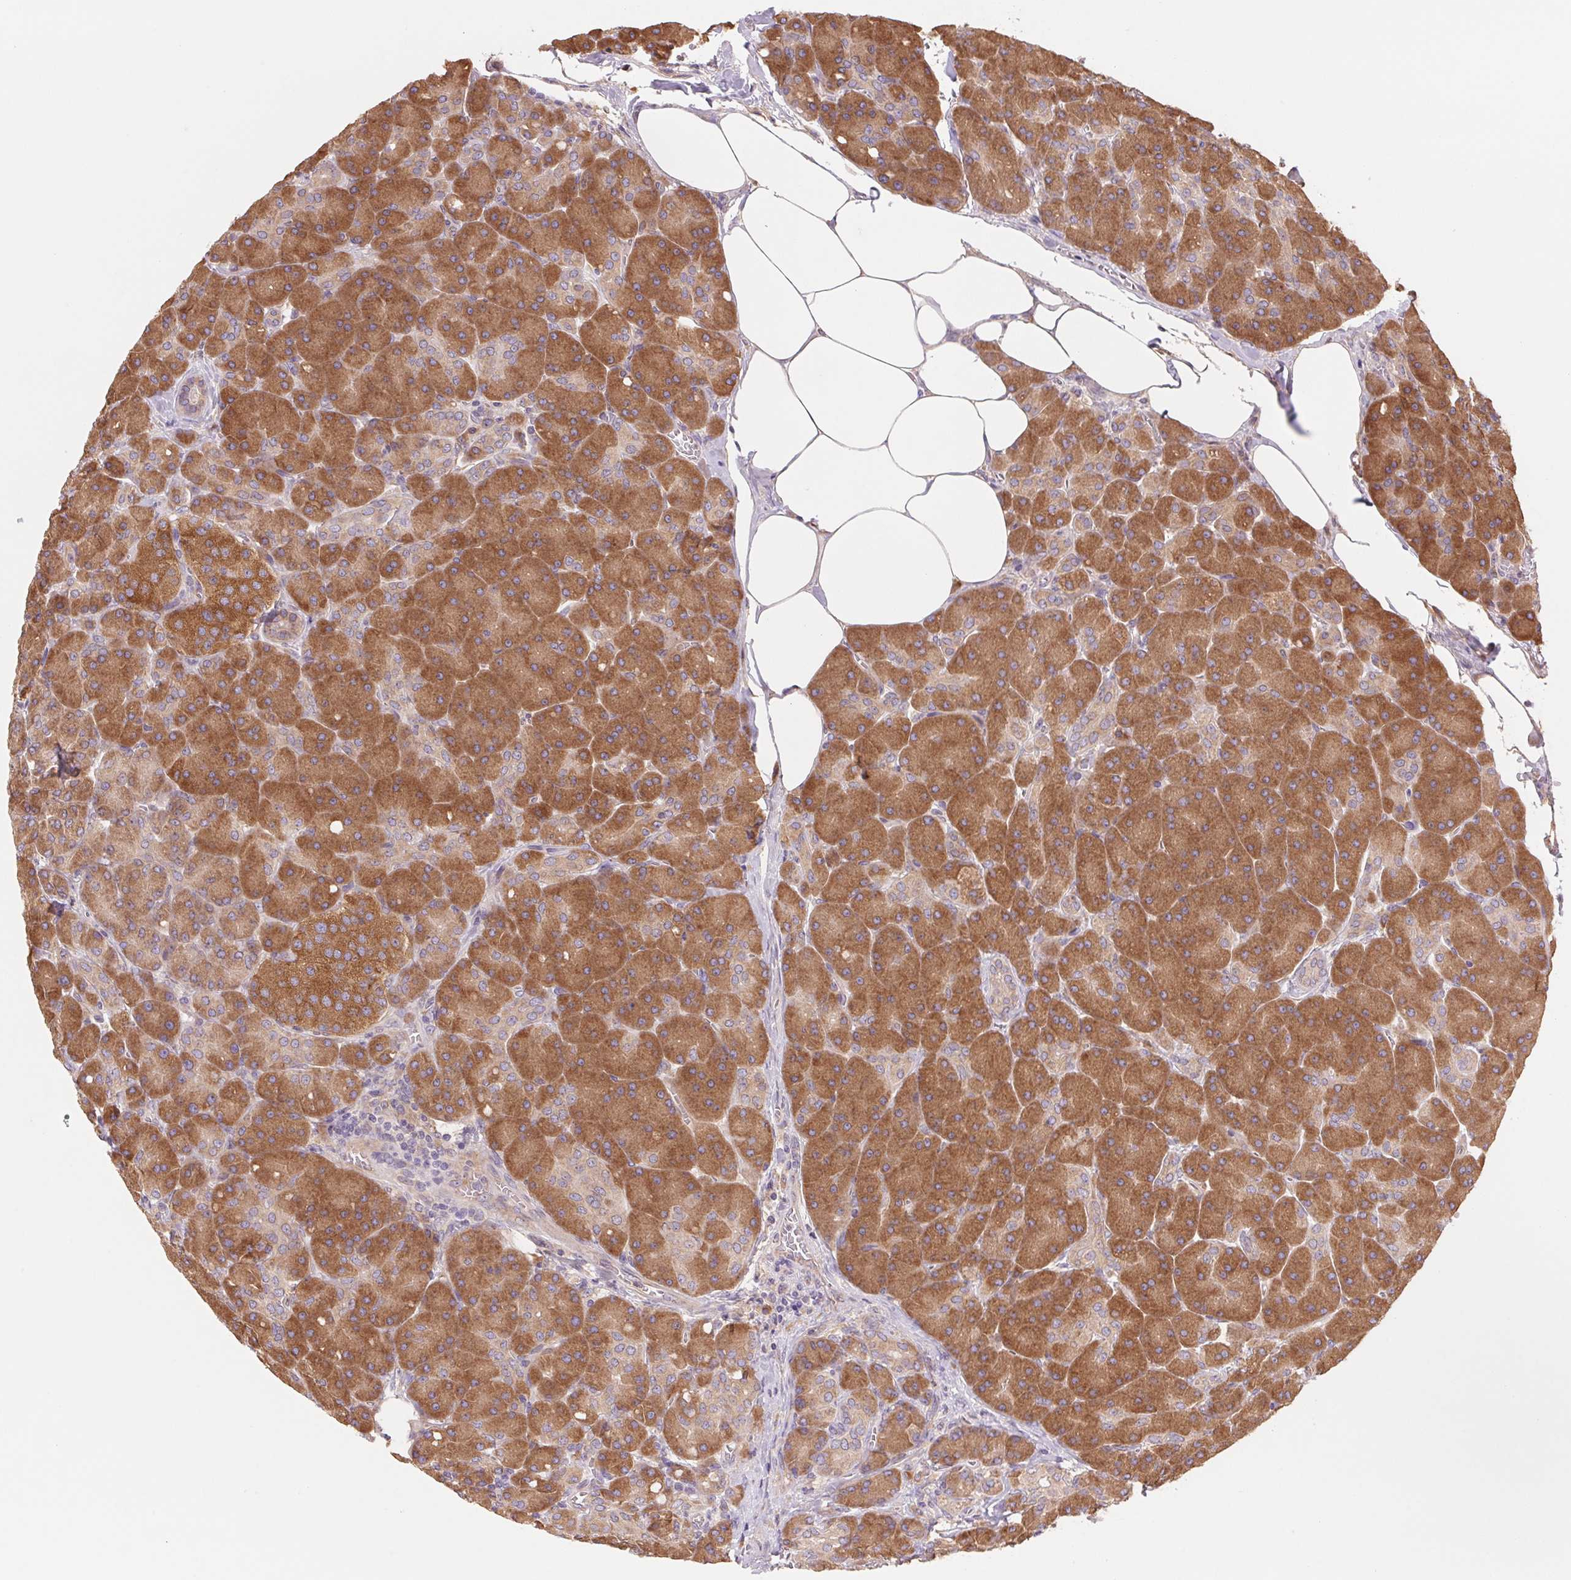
{"staining": {"intensity": "strong", "quantity": ">75%", "location": "cytoplasmic/membranous"}, "tissue": "pancreas", "cell_type": "Exocrine glandular cells", "image_type": "normal", "snomed": [{"axis": "morphology", "description": "Normal tissue, NOS"}, {"axis": "topography", "description": "Pancreas"}], "caption": "Pancreas stained for a protein exhibits strong cytoplasmic/membranous positivity in exocrine glandular cells. (DAB (3,3'-diaminobenzidine) IHC with brightfield microscopy, high magnification).", "gene": "RAB1A", "patient": {"sex": "male", "age": 55}}